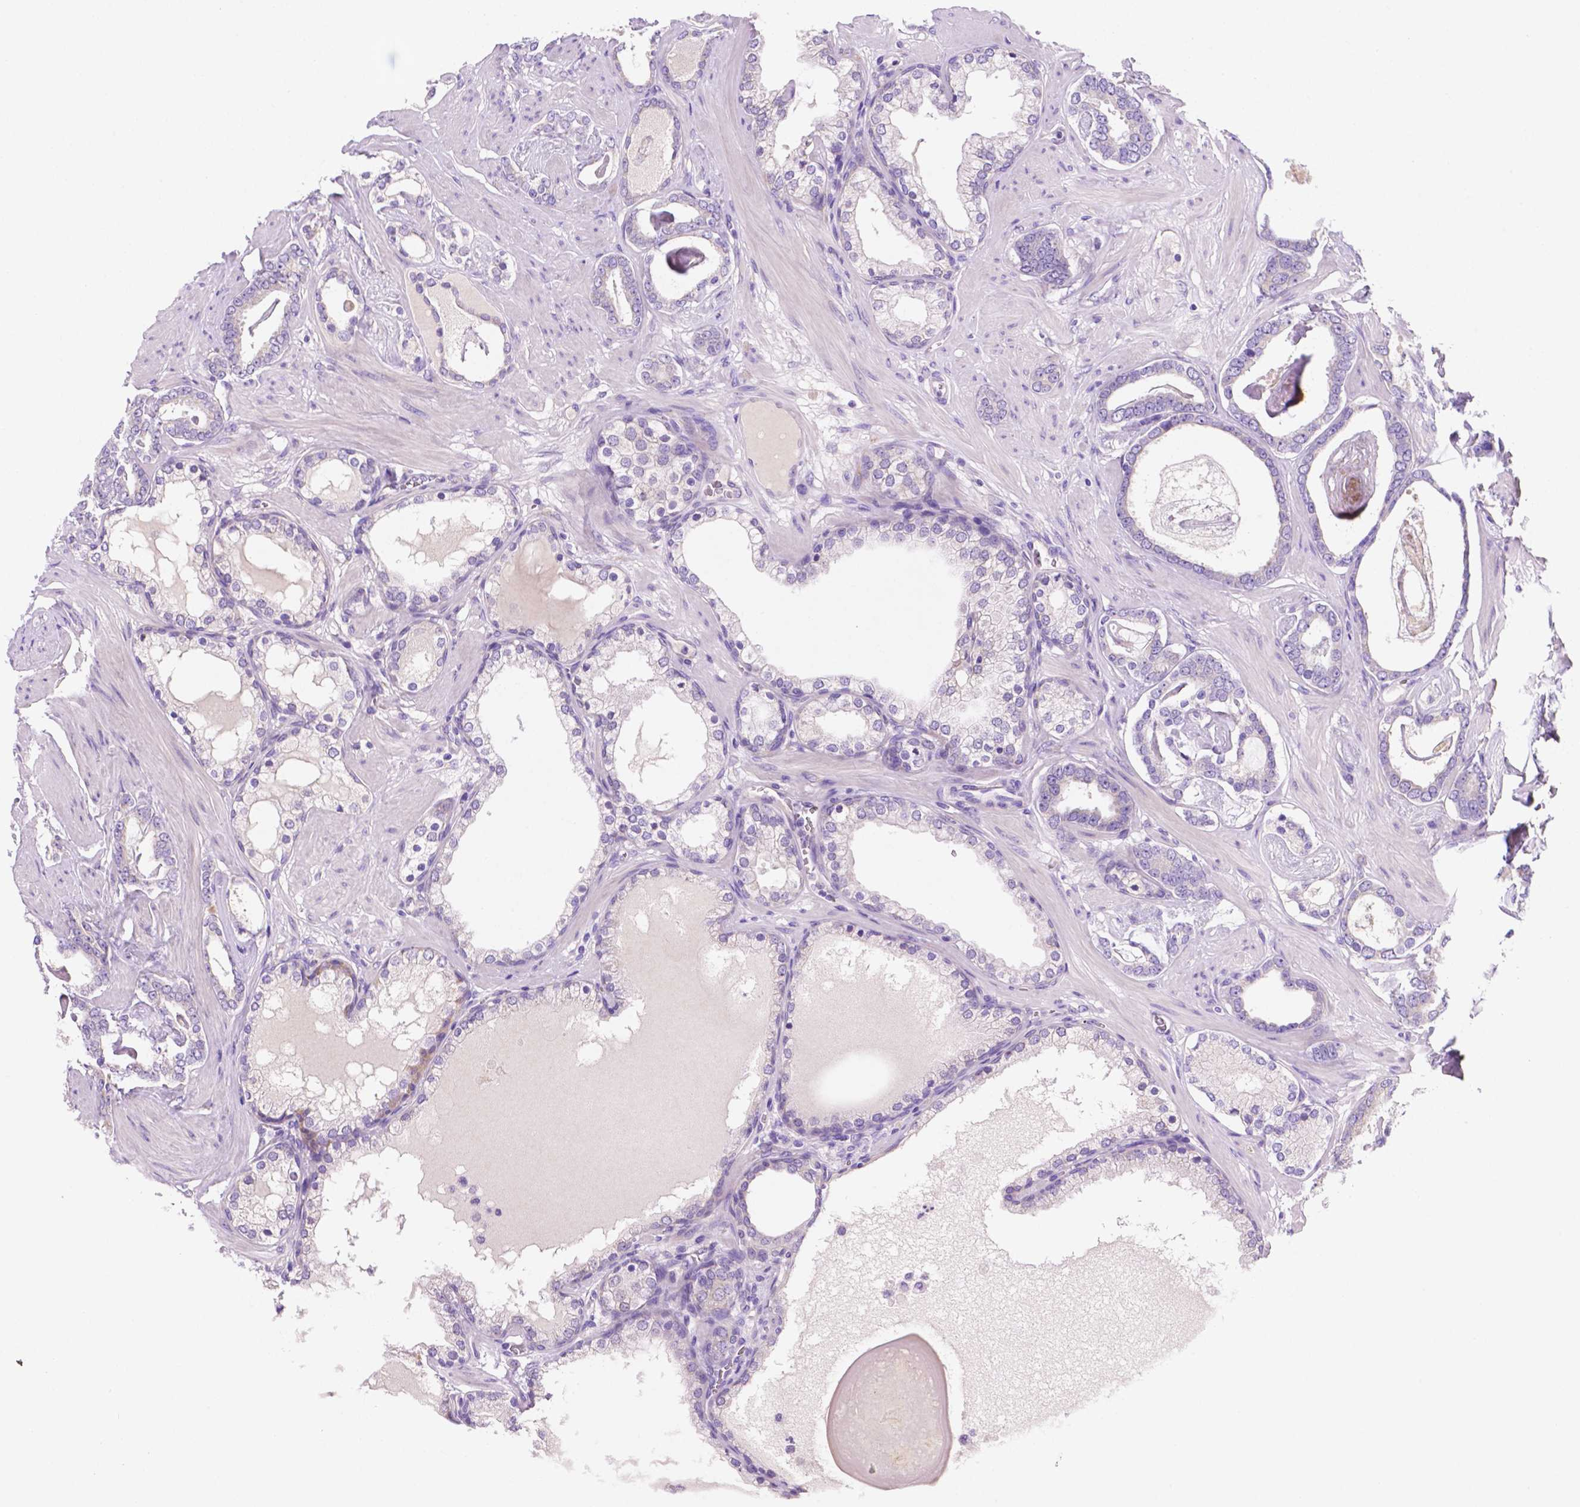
{"staining": {"intensity": "negative", "quantity": "none", "location": "none"}, "tissue": "prostate cancer", "cell_type": "Tumor cells", "image_type": "cancer", "snomed": [{"axis": "morphology", "description": "Adenocarcinoma, High grade"}, {"axis": "topography", "description": "Prostate"}], "caption": "Prostate cancer stained for a protein using immunohistochemistry (IHC) shows no staining tumor cells.", "gene": "CEACAM7", "patient": {"sex": "male", "age": 63}}